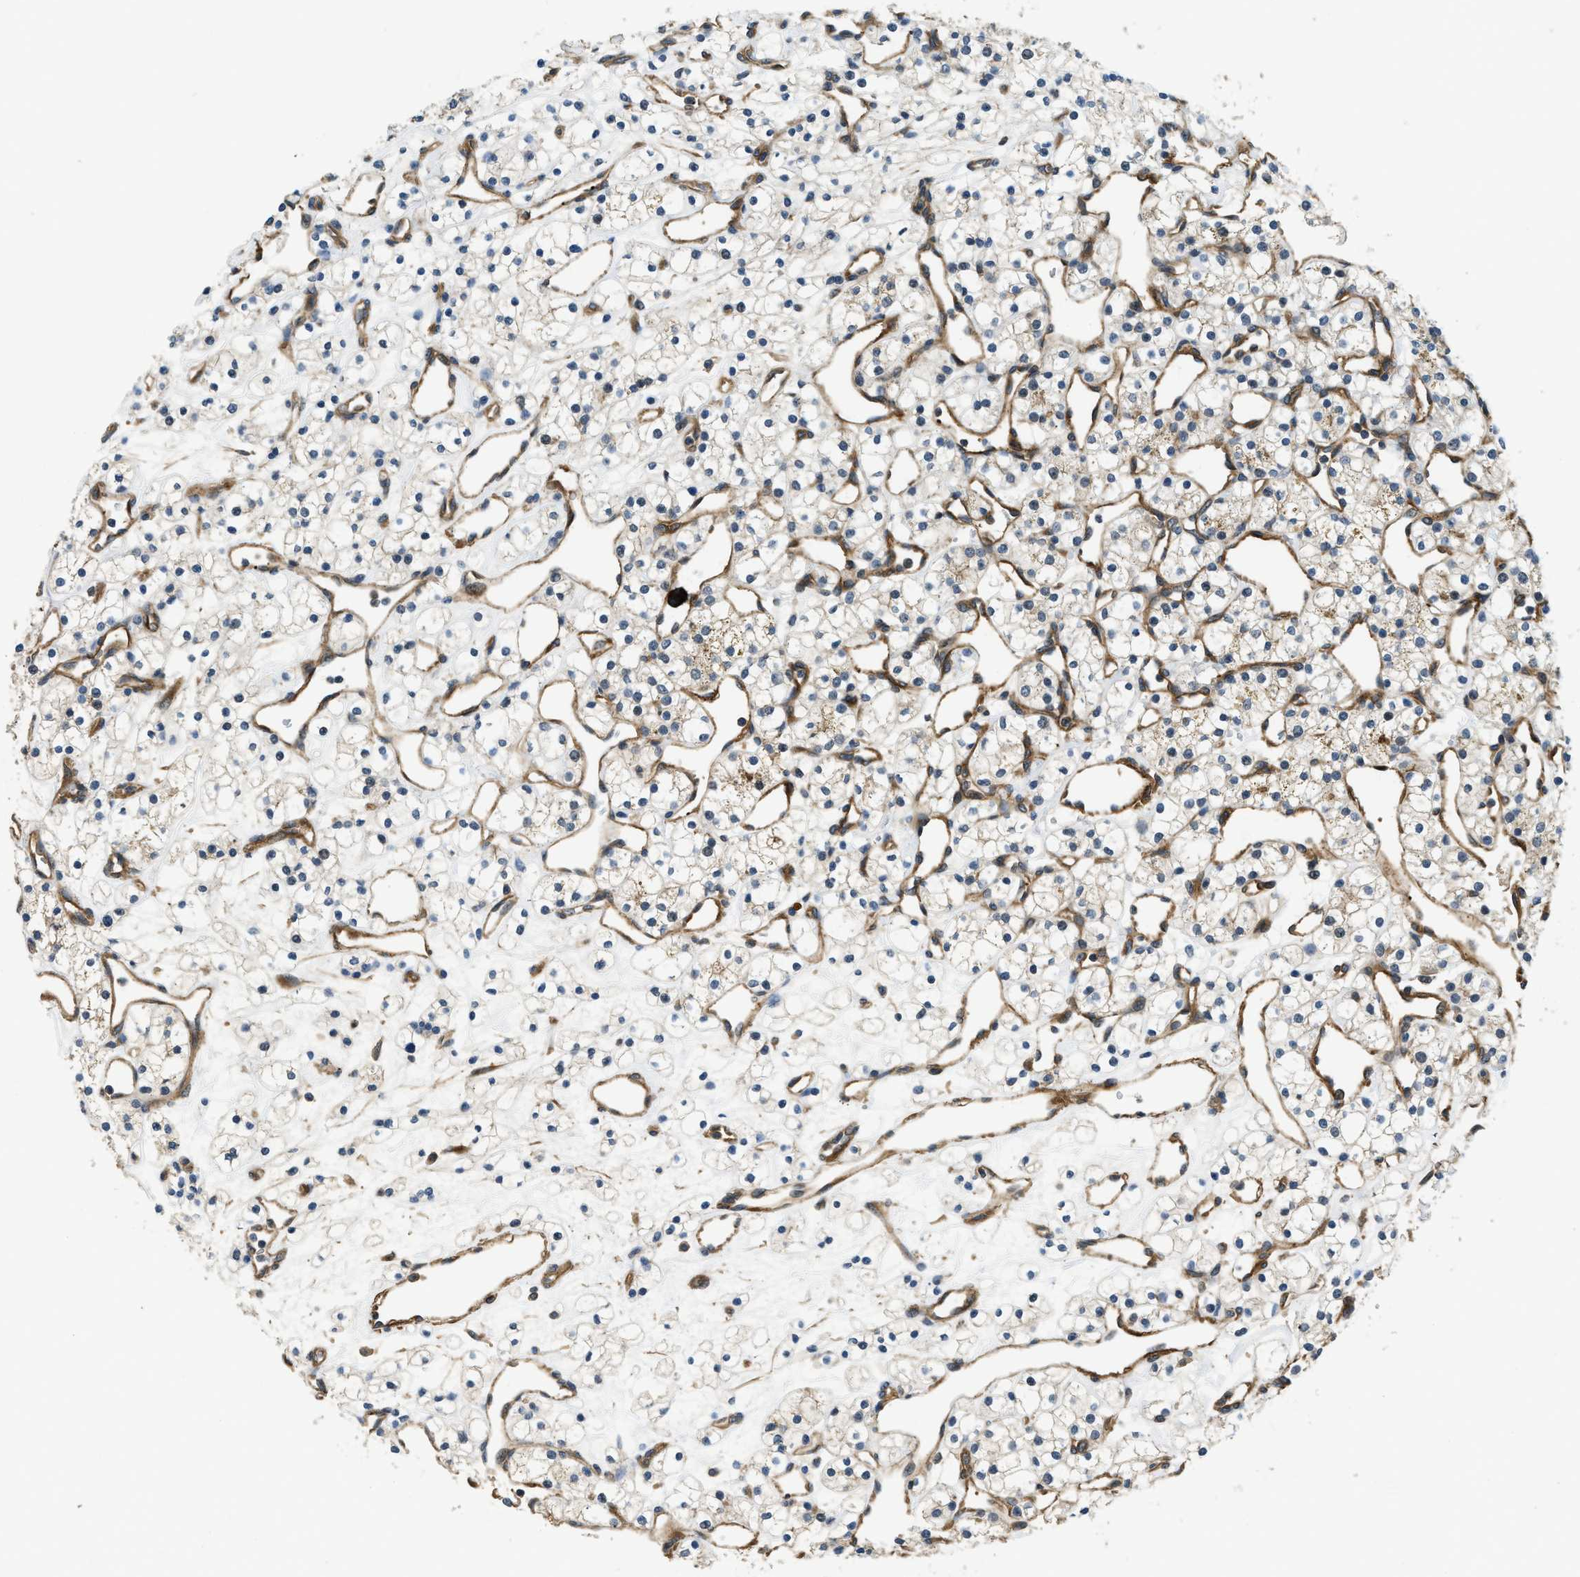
{"staining": {"intensity": "negative", "quantity": "none", "location": "none"}, "tissue": "renal cancer", "cell_type": "Tumor cells", "image_type": "cancer", "snomed": [{"axis": "morphology", "description": "Adenocarcinoma, NOS"}, {"axis": "topography", "description": "Kidney"}], "caption": "An immunohistochemistry image of renal adenocarcinoma is shown. There is no staining in tumor cells of renal adenocarcinoma.", "gene": "CGN", "patient": {"sex": "female", "age": 60}}